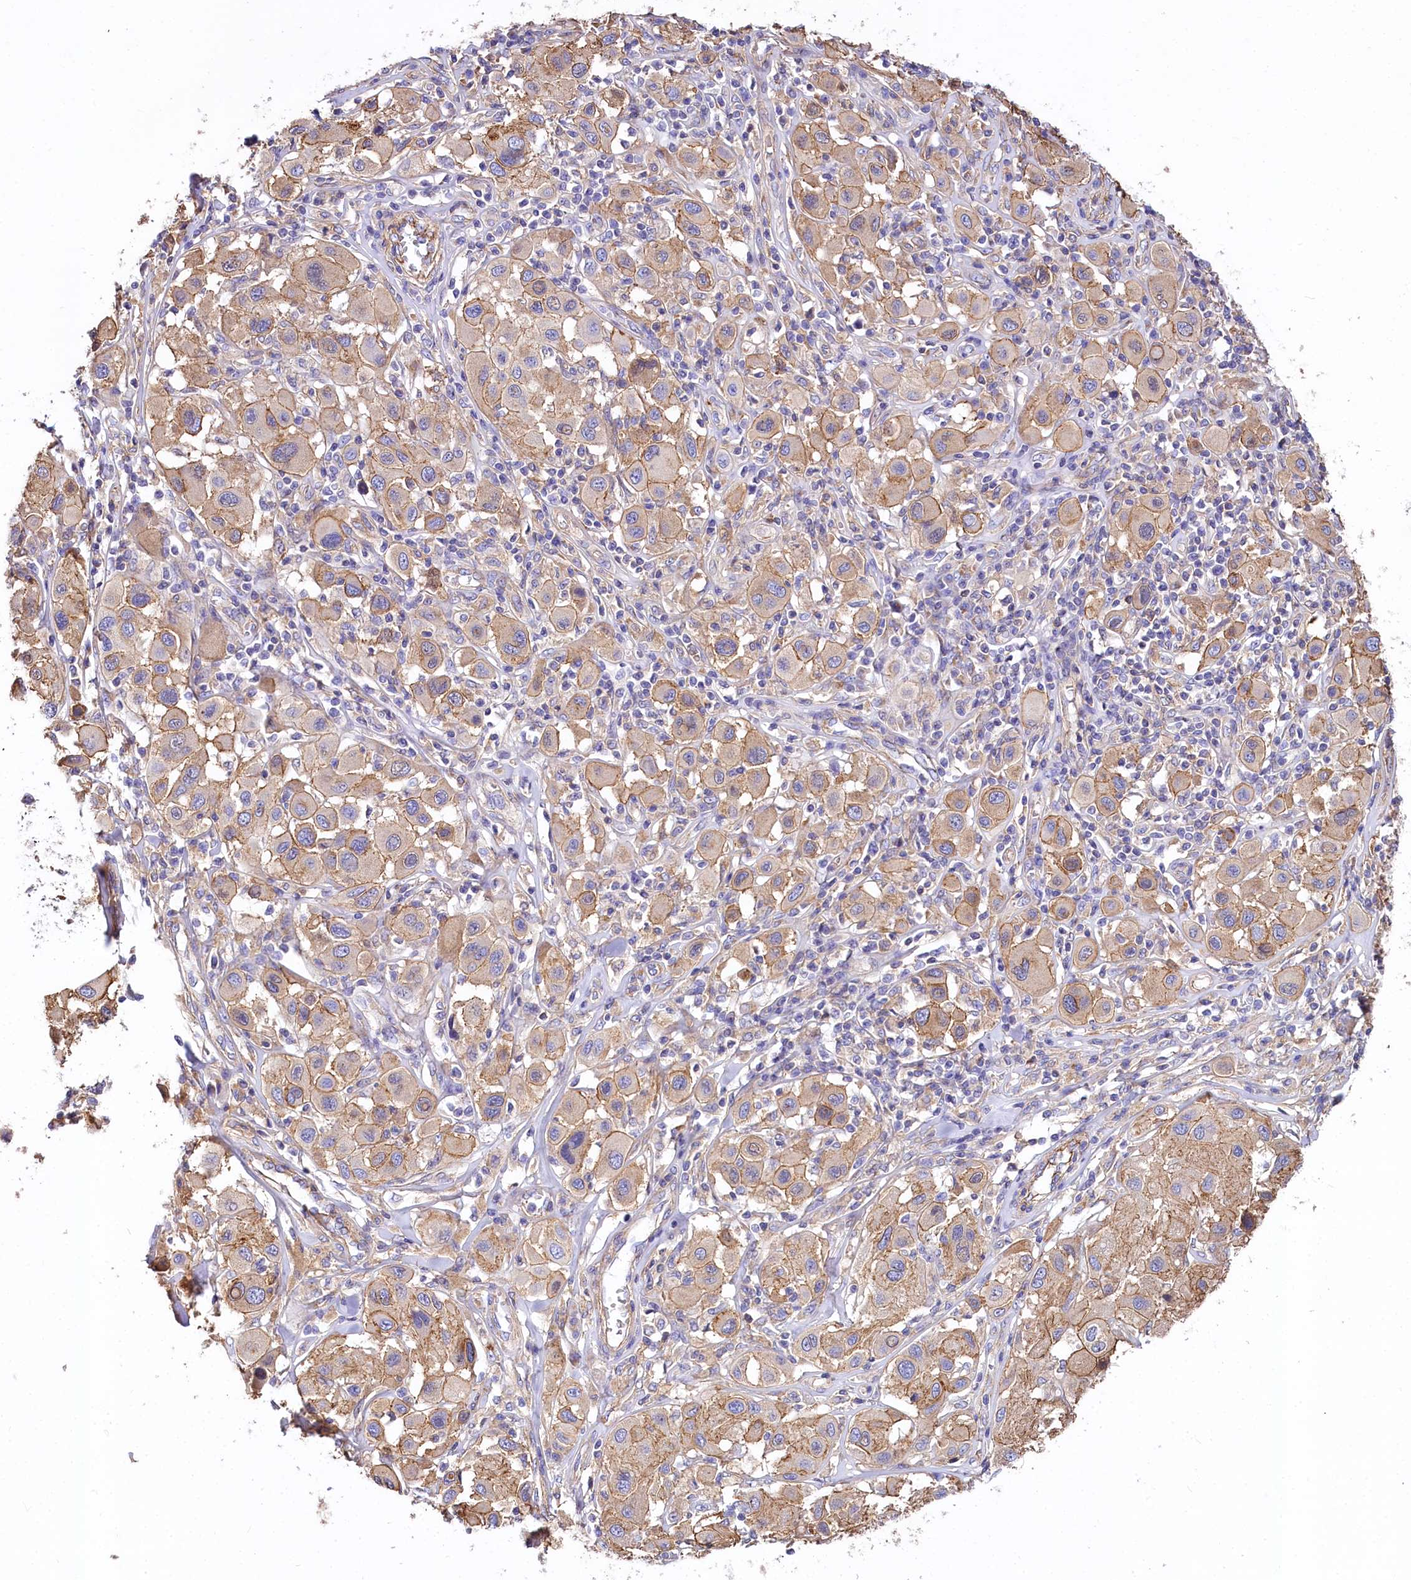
{"staining": {"intensity": "moderate", "quantity": ">75%", "location": "cytoplasmic/membranous"}, "tissue": "melanoma", "cell_type": "Tumor cells", "image_type": "cancer", "snomed": [{"axis": "morphology", "description": "Malignant melanoma, Metastatic site"}, {"axis": "topography", "description": "Skin"}], "caption": "Protein expression analysis of melanoma shows moderate cytoplasmic/membranous staining in about >75% of tumor cells.", "gene": "FCHSD2", "patient": {"sex": "male", "age": 41}}